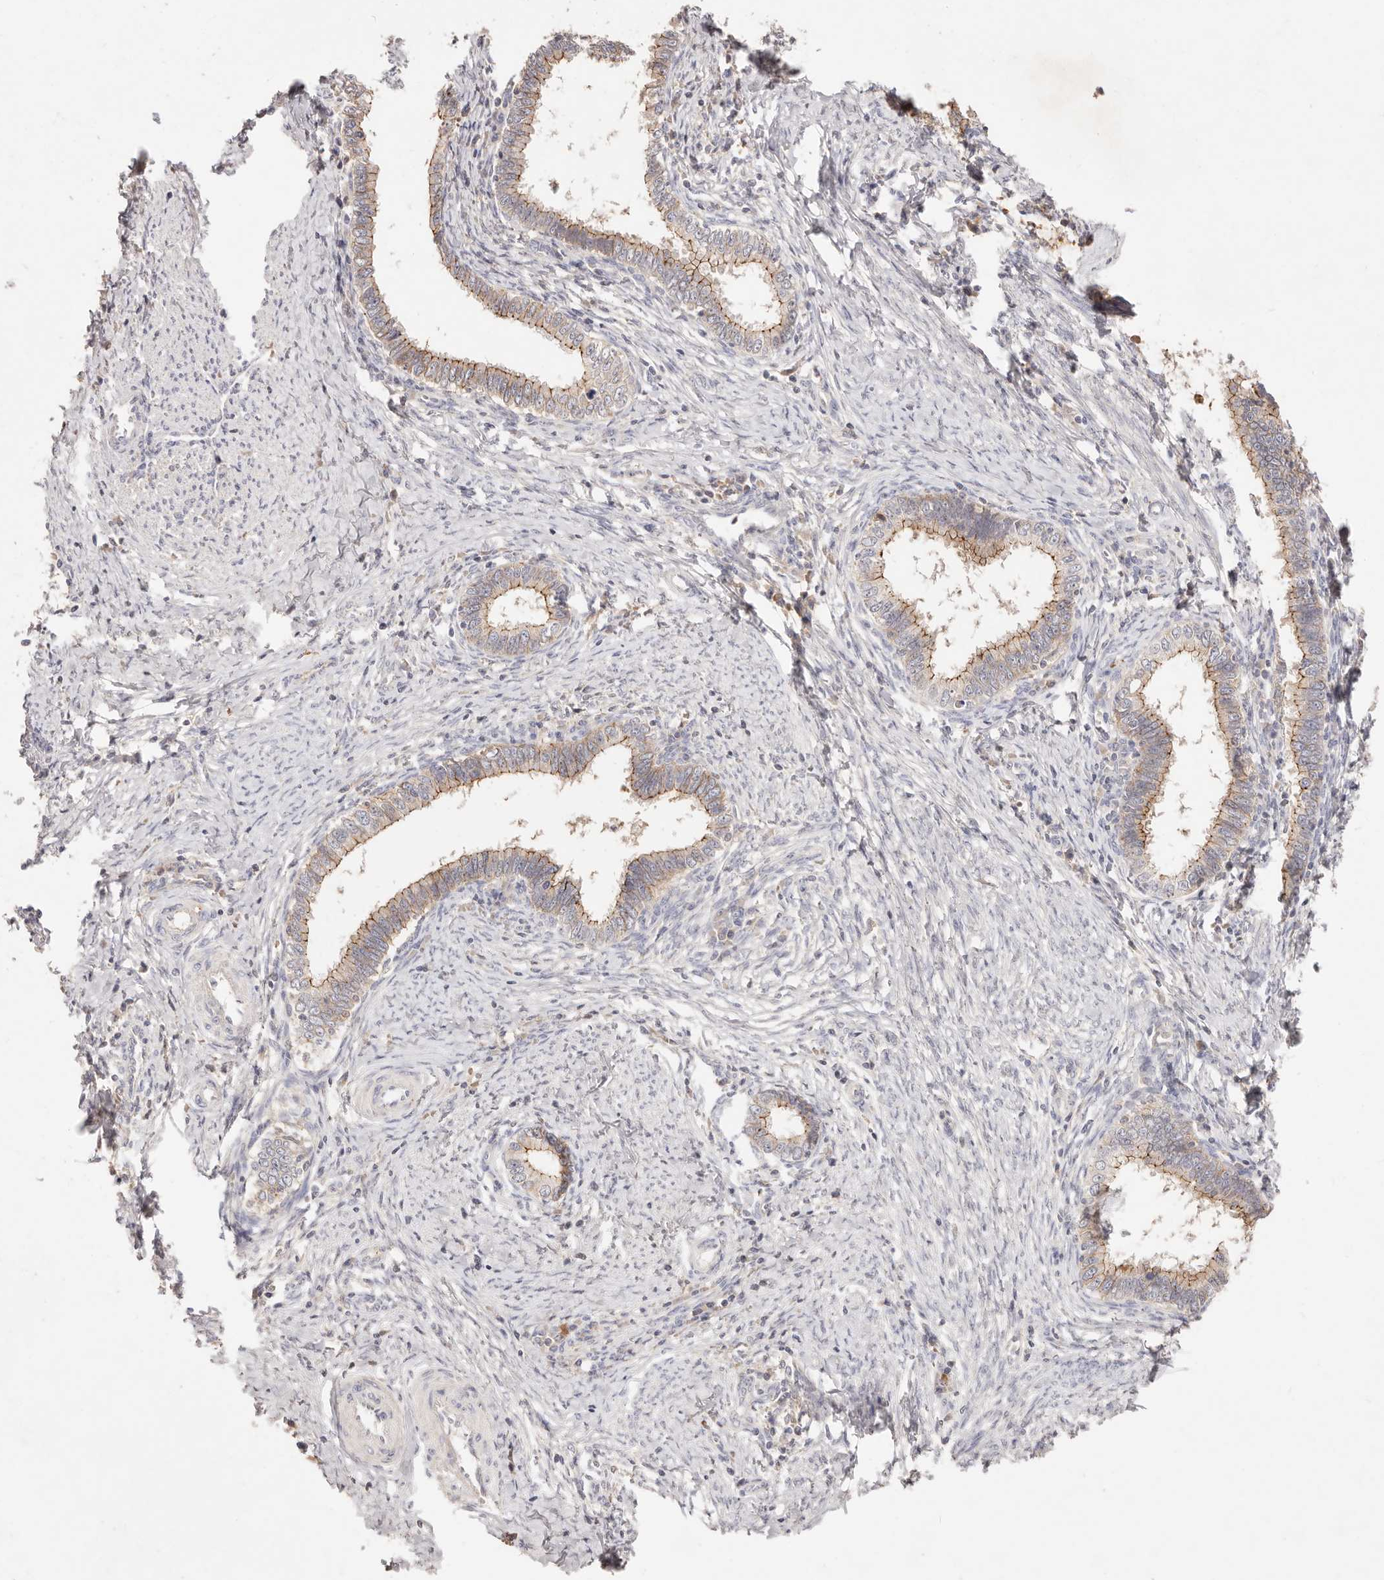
{"staining": {"intensity": "weak", "quantity": "25%-75%", "location": "cytoplasmic/membranous"}, "tissue": "cervical cancer", "cell_type": "Tumor cells", "image_type": "cancer", "snomed": [{"axis": "morphology", "description": "Adenocarcinoma, NOS"}, {"axis": "topography", "description": "Cervix"}], "caption": "Adenocarcinoma (cervical) stained with DAB immunohistochemistry (IHC) reveals low levels of weak cytoplasmic/membranous positivity in about 25%-75% of tumor cells.", "gene": "CXADR", "patient": {"sex": "female", "age": 36}}